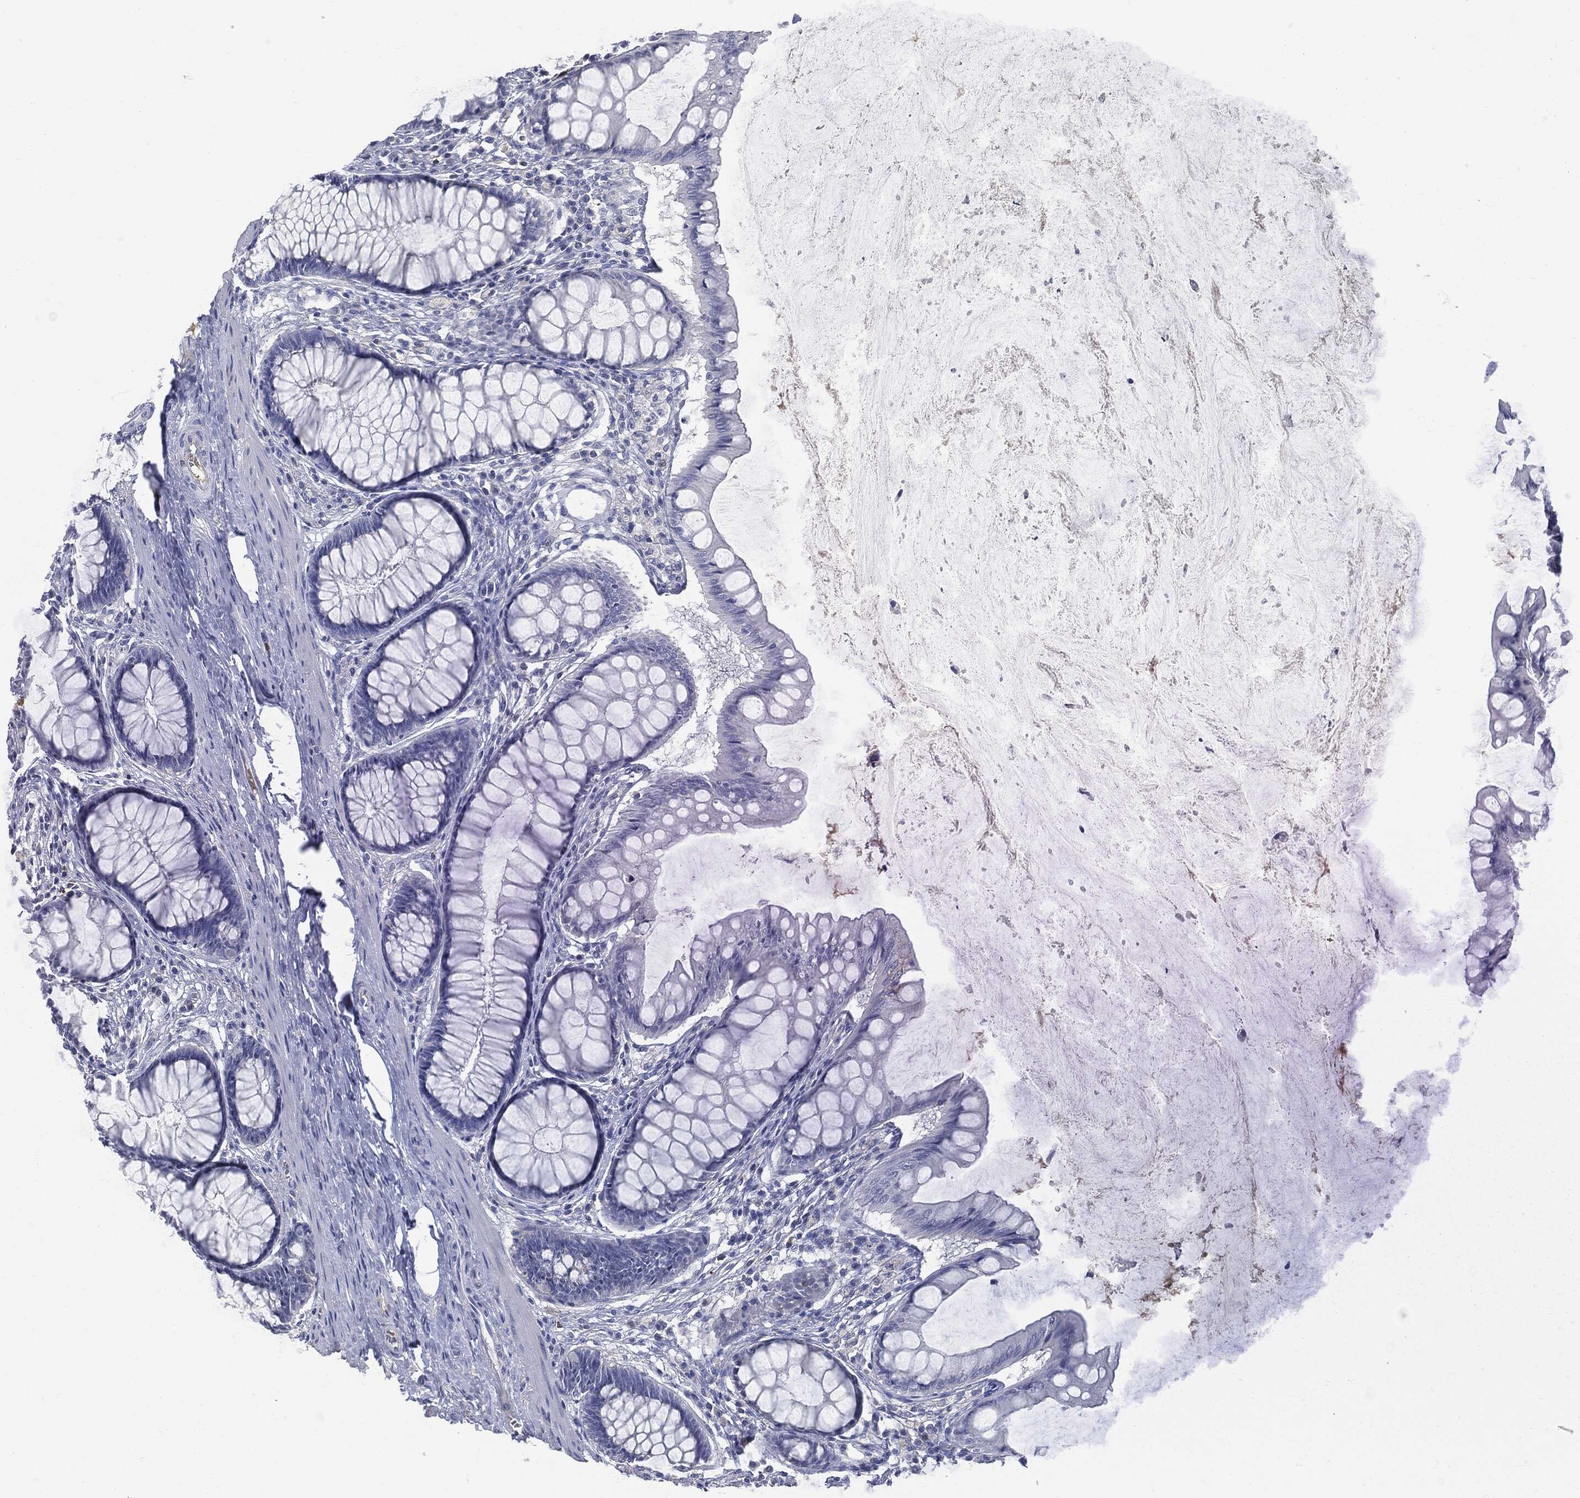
{"staining": {"intensity": "negative", "quantity": "none", "location": "none"}, "tissue": "colon", "cell_type": "Endothelial cells", "image_type": "normal", "snomed": [{"axis": "morphology", "description": "Normal tissue, NOS"}, {"axis": "topography", "description": "Colon"}], "caption": "Immunohistochemistry (IHC) histopathology image of unremarkable colon: human colon stained with DAB (3,3'-diaminobenzidine) displays no significant protein expression in endothelial cells.", "gene": "BTK", "patient": {"sex": "female", "age": 65}}